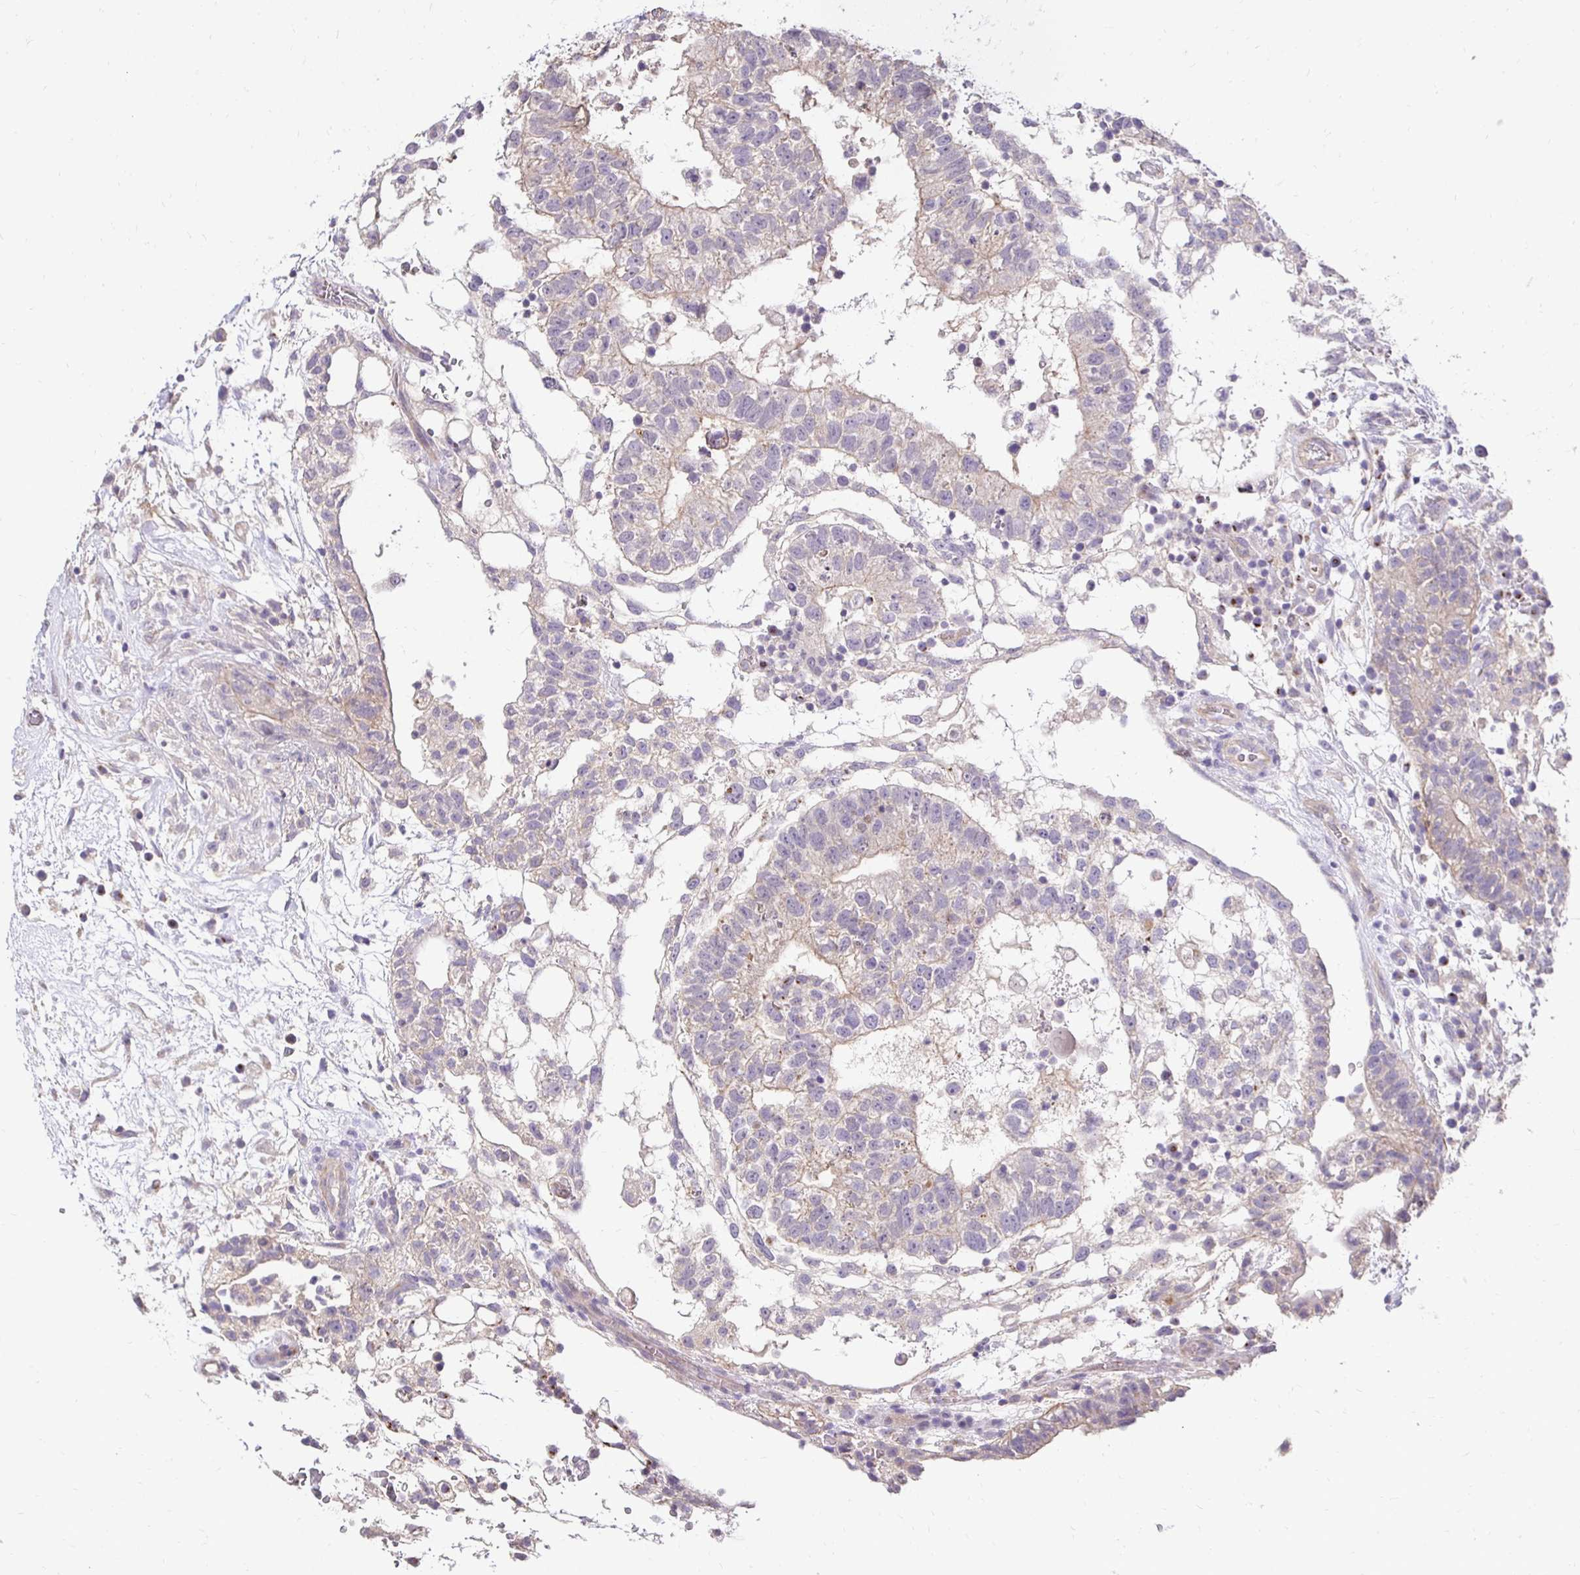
{"staining": {"intensity": "negative", "quantity": "none", "location": "none"}, "tissue": "testis cancer", "cell_type": "Tumor cells", "image_type": "cancer", "snomed": [{"axis": "morphology", "description": "Normal tissue, NOS"}, {"axis": "morphology", "description": "Carcinoma, Embryonal, NOS"}, {"axis": "topography", "description": "Testis"}], "caption": "A micrograph of human embryonal carcinoma (testis) is negative for staining in tumor cells. (Immunohistochemistry, brightfield microscopy, high magnification).", "gene": "SLC9A1", "patient": {"sex": "male", "age": 32}}